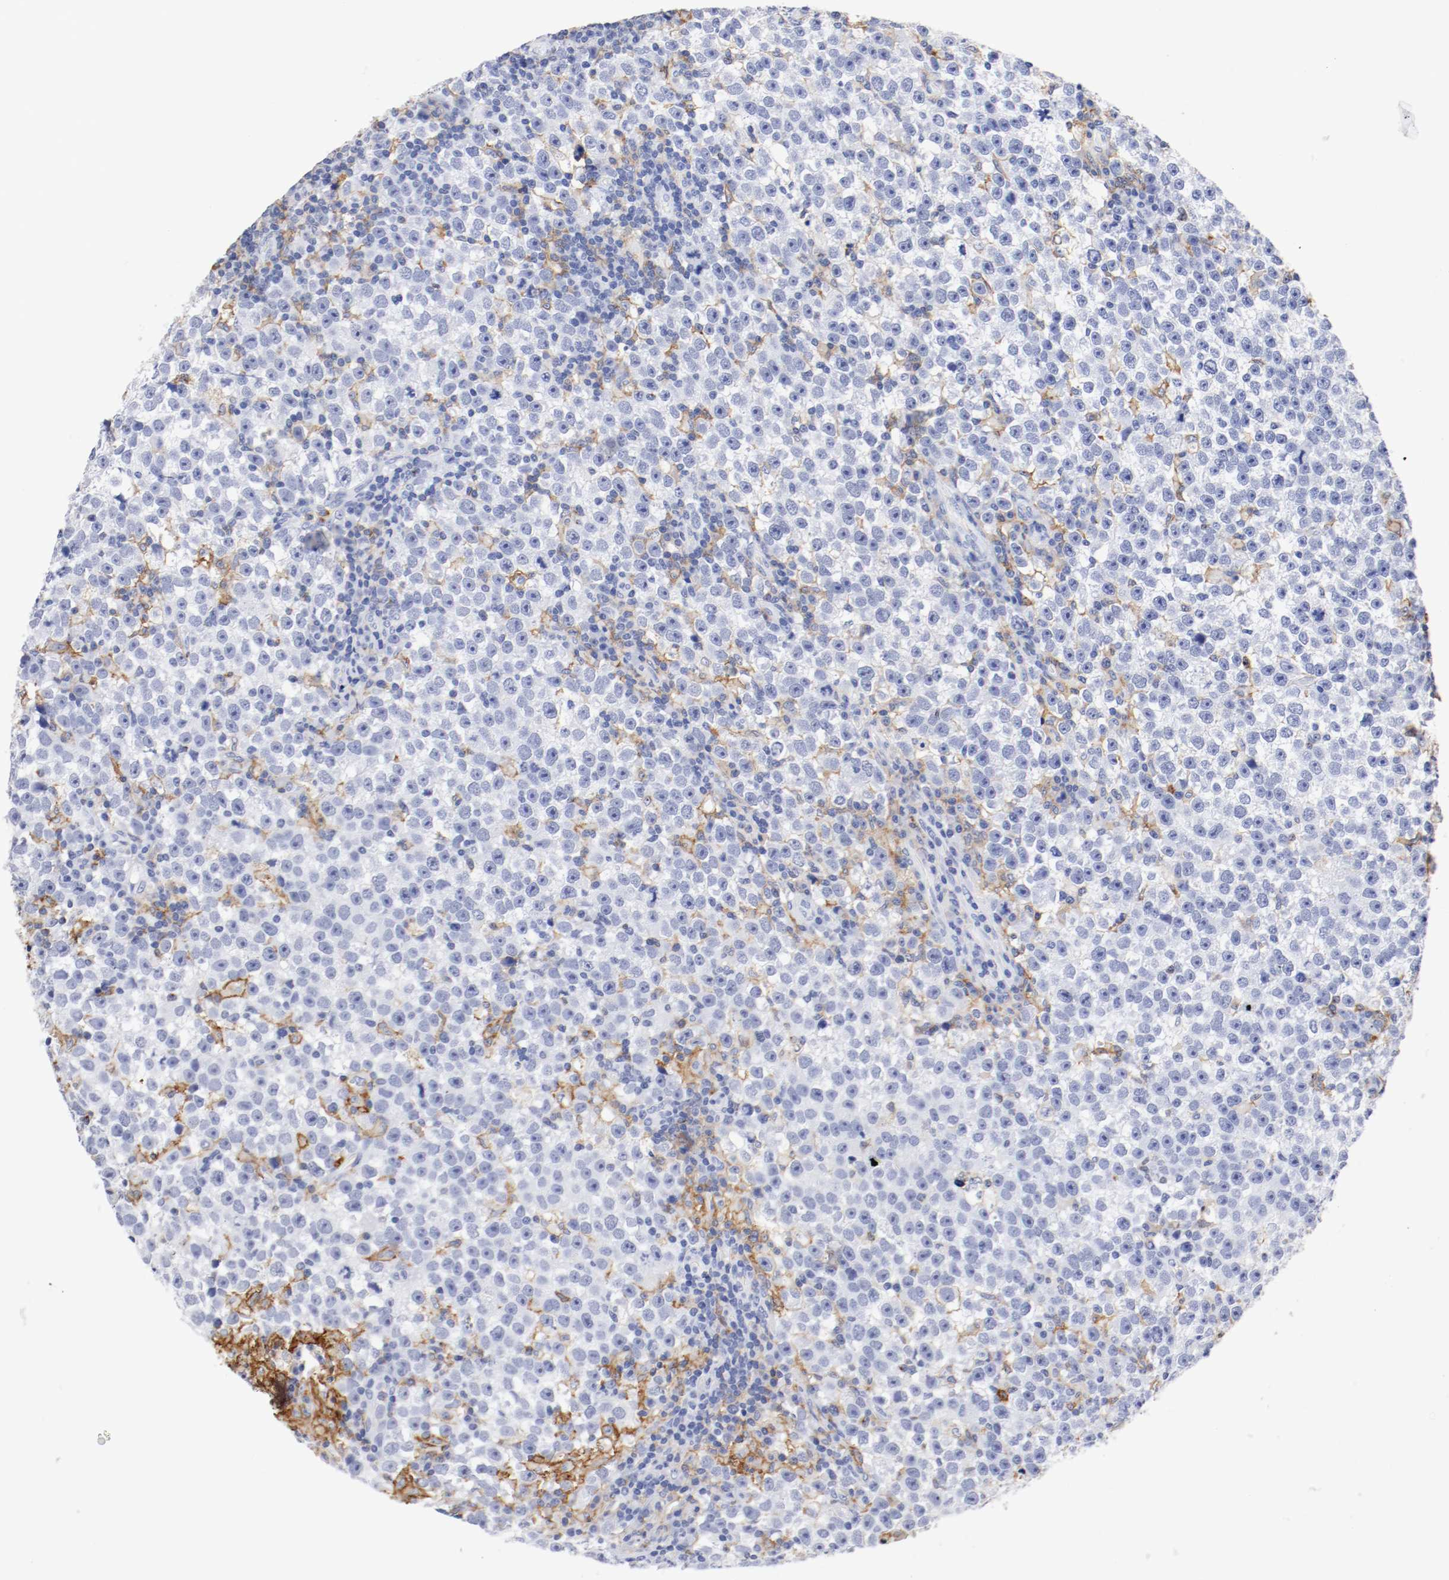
{"staining": {"intensity": "negative", "quantity": "none", "location": "none"}, "tissue": "testis cancer", "cell_type": "Tumor cells", "image_type": "cancer", "snomed": [{"axis": "morphology", "description": "Seminoma, NOS"}, {"axis": "topography", "description": "Testis"}], "caption": "Tumor cells are negative for brown protein staining in testis cancer. Nuclei are stained in blue.", "gene": "ITGAX", "patient": {"sex": "male", "age": 43}}